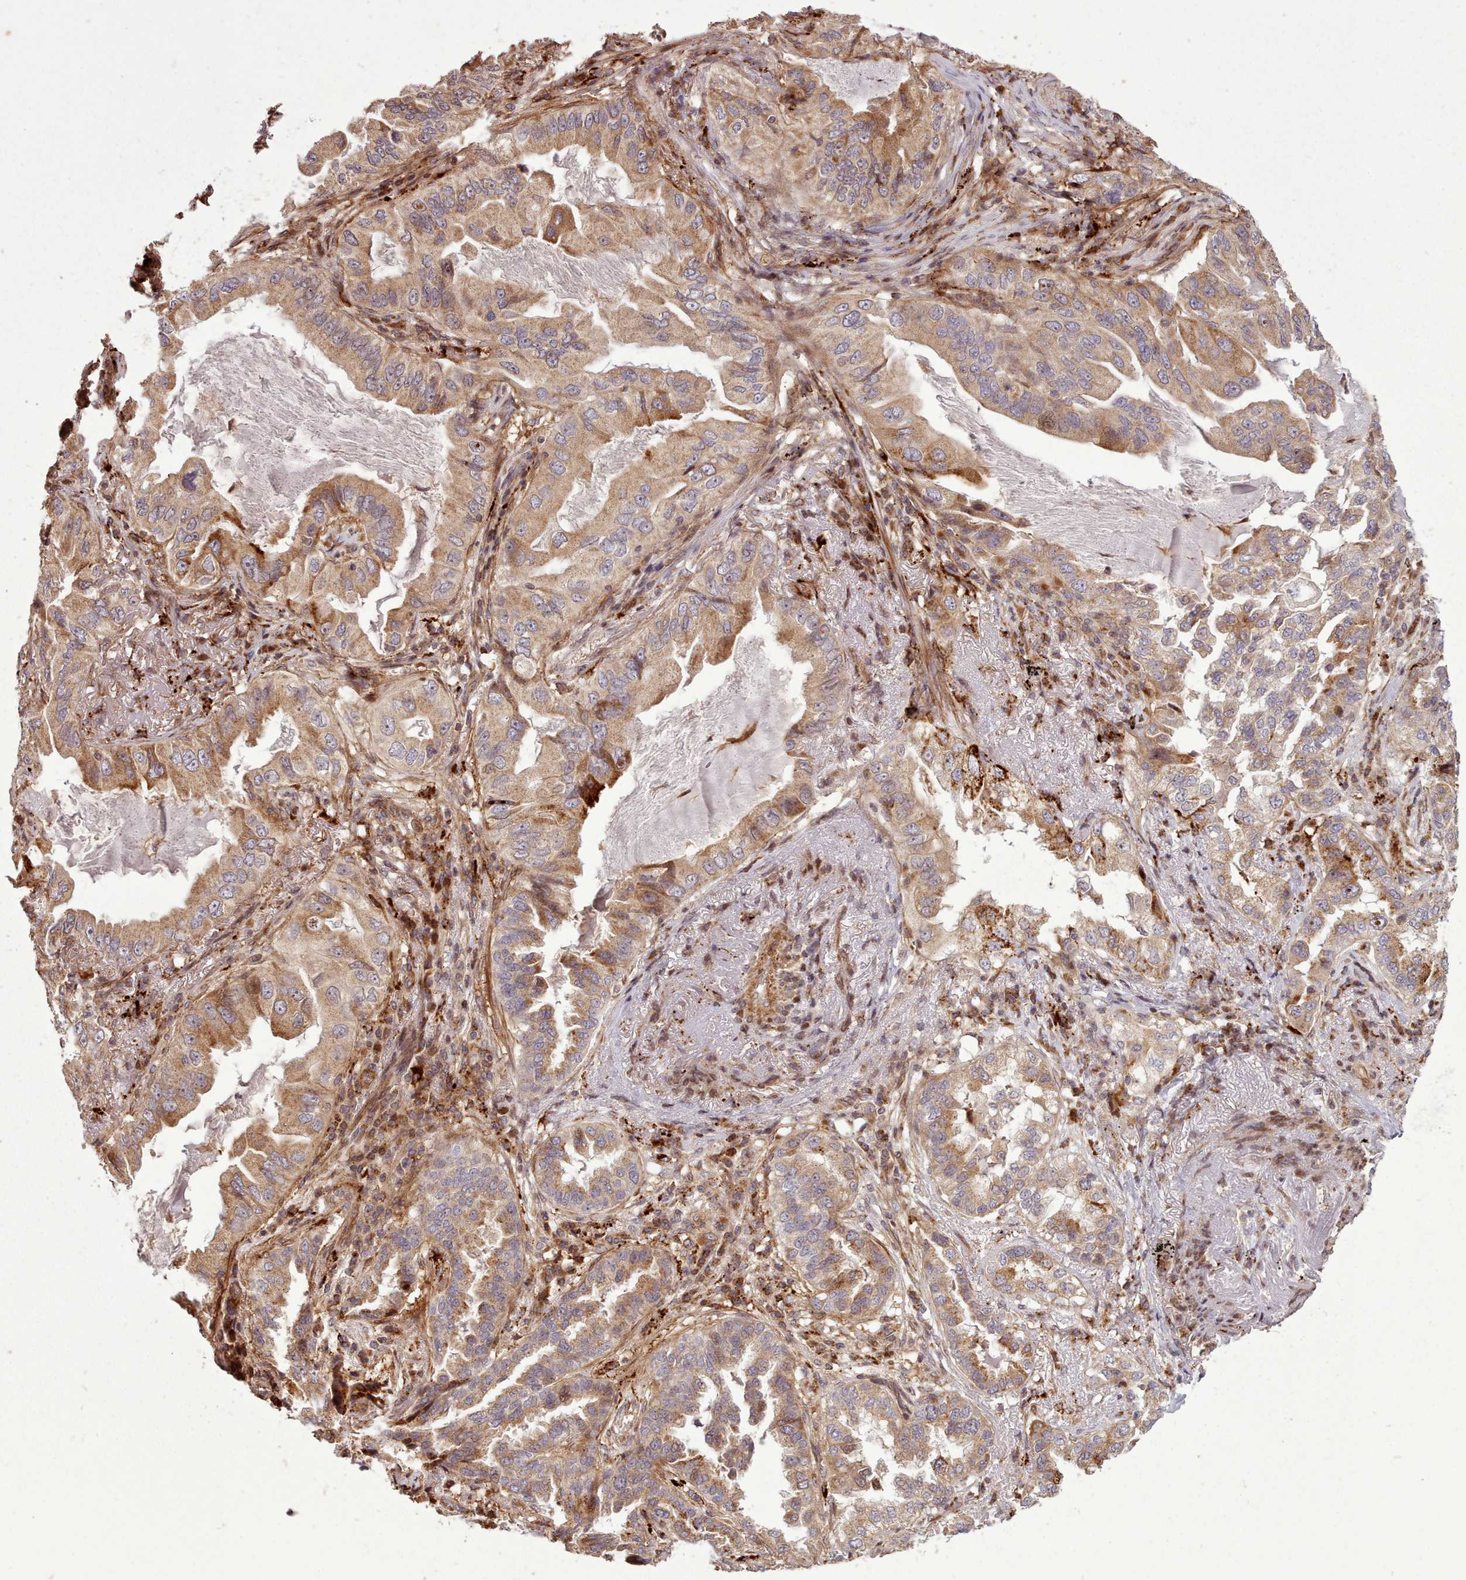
{"staining": {"intensity": "moderate", "quantity": "<25%", "location": "cytoplasmic/membranous"}, "tissue": "lung cancer", "cell_type": "Tumor cells", "image_type": "cancer", "snomed": [{"axis": "morphology", "description": "Adenocarcinoma, NOS"}, {"axis": "topography", "description": "Lung"}], "caption": "Immunohistochemical staining of lung adenocarcinoma exhibits moderate cytoplasmic/membranous protein positivity in about <25% of tumor cells.", "gene": "NLRP7", "patient": {"sex": "female", "age": 69}}